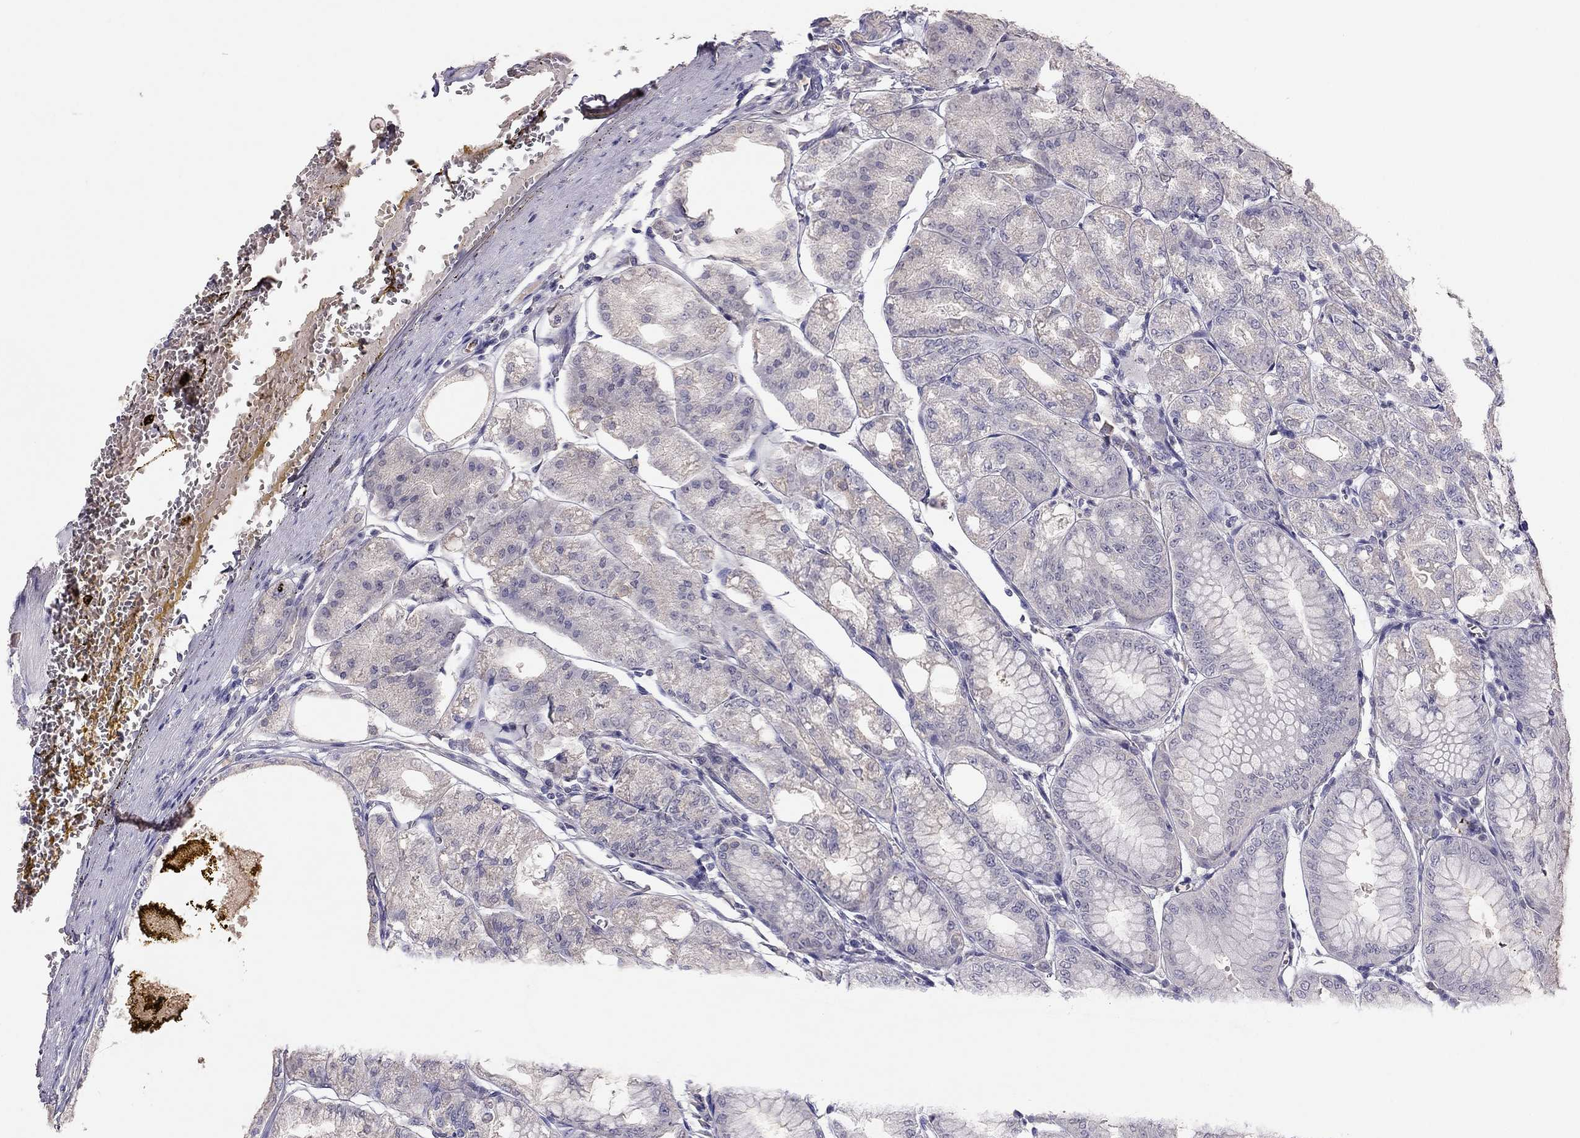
{"staining": {"intensity": "weak", "quantity": "<25%", "location": "cytoplasmic/membranous"}, "tissue": "stomach", "cell_type": "Glandular cells", "image_type": "normal", "snomed": [{"axis": "morphology", "description": "Normal tissue, NOS"}, {"axis": "topography", "description": "Stomach, lower"}], "caption": "IHC micrograph of benign stomach stained for a protein (brown), which exhibits no positivity in glandular cells.", "gene": "ADORA2A", "patient": {"sex": "male", "age": 71}}